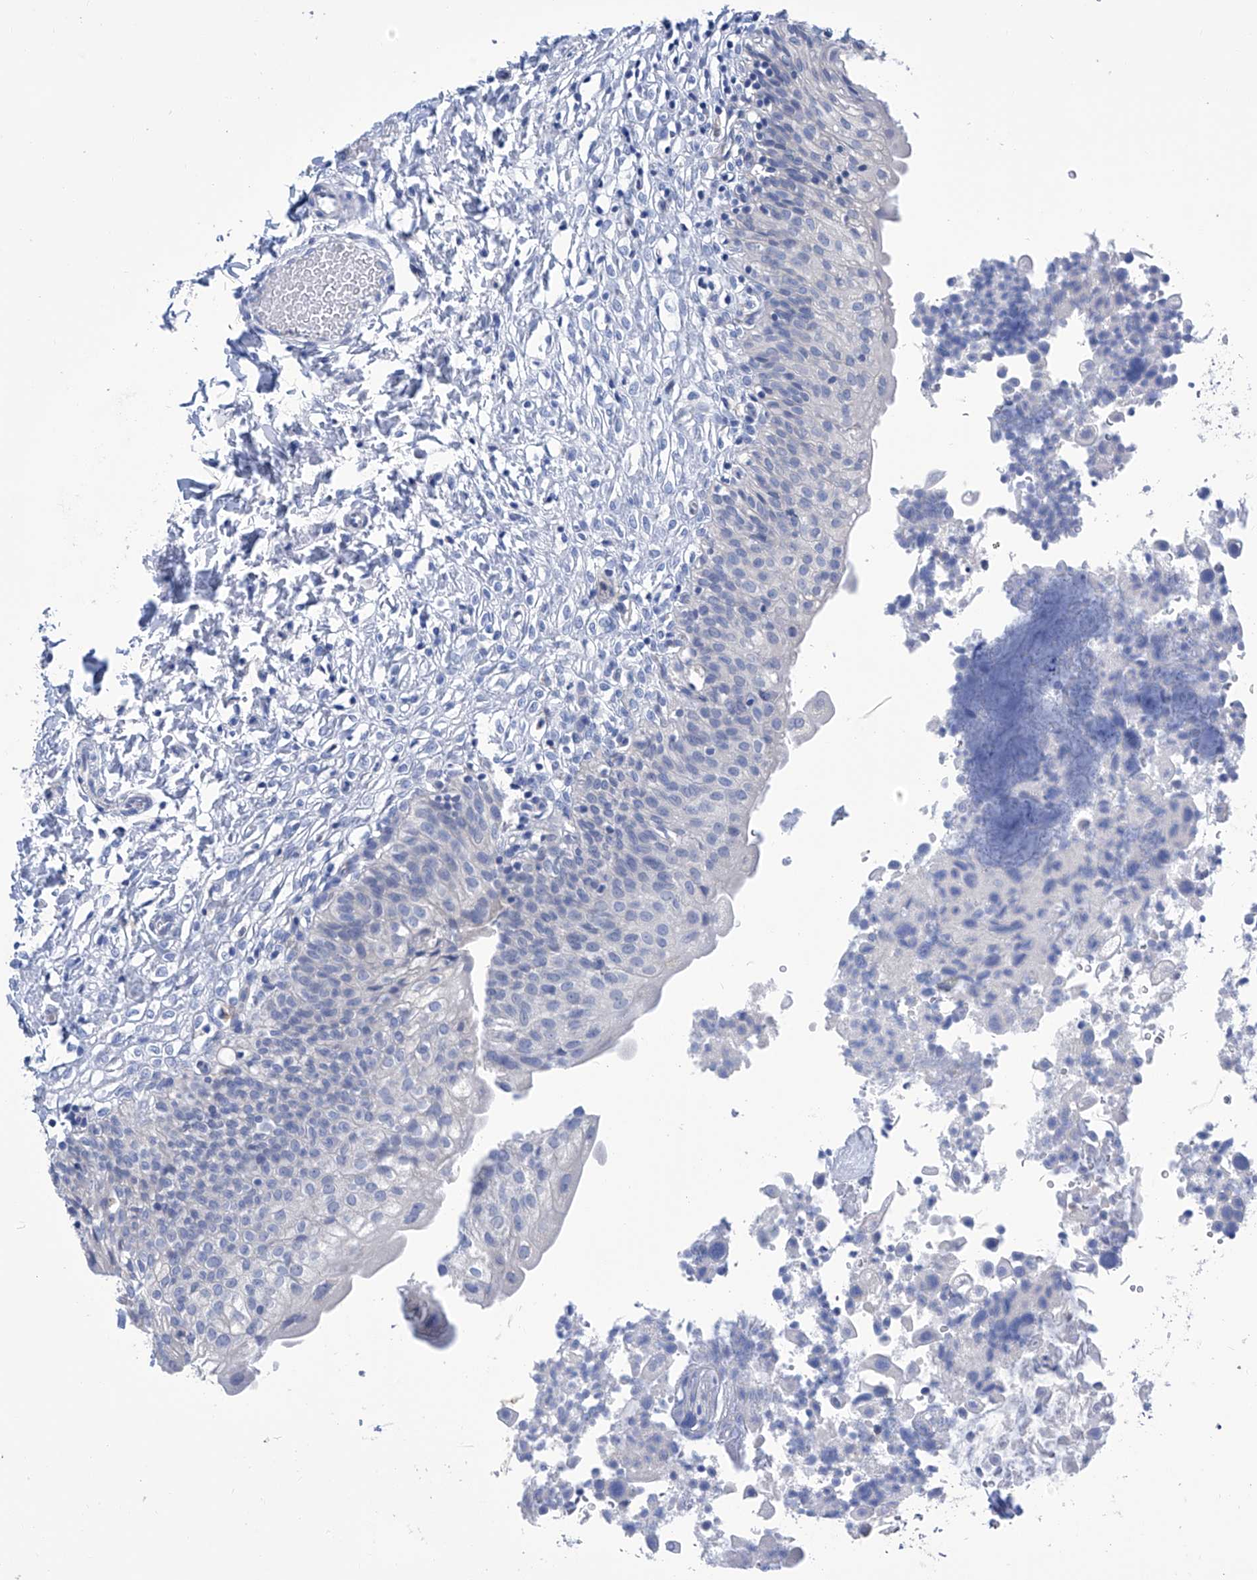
{"staining": {"intensity": "negative", "quantity": "none", "location": "none"}, "tissue": "urinary bladder", "cell_type": "Urothelial cells", "image_type": "normal", "snomed": [{"axis": "morphology", "description": "Normal tissue, NOS"}, {"axis": "topography", "description": "Urinary bladder"}], "caption": "Immunohistochemistry (IHC) of normal urinary bladder displays no staining in urothelial cells.", "gene": "IMPA2", "patient": {"sex": "male", "age": 55}}